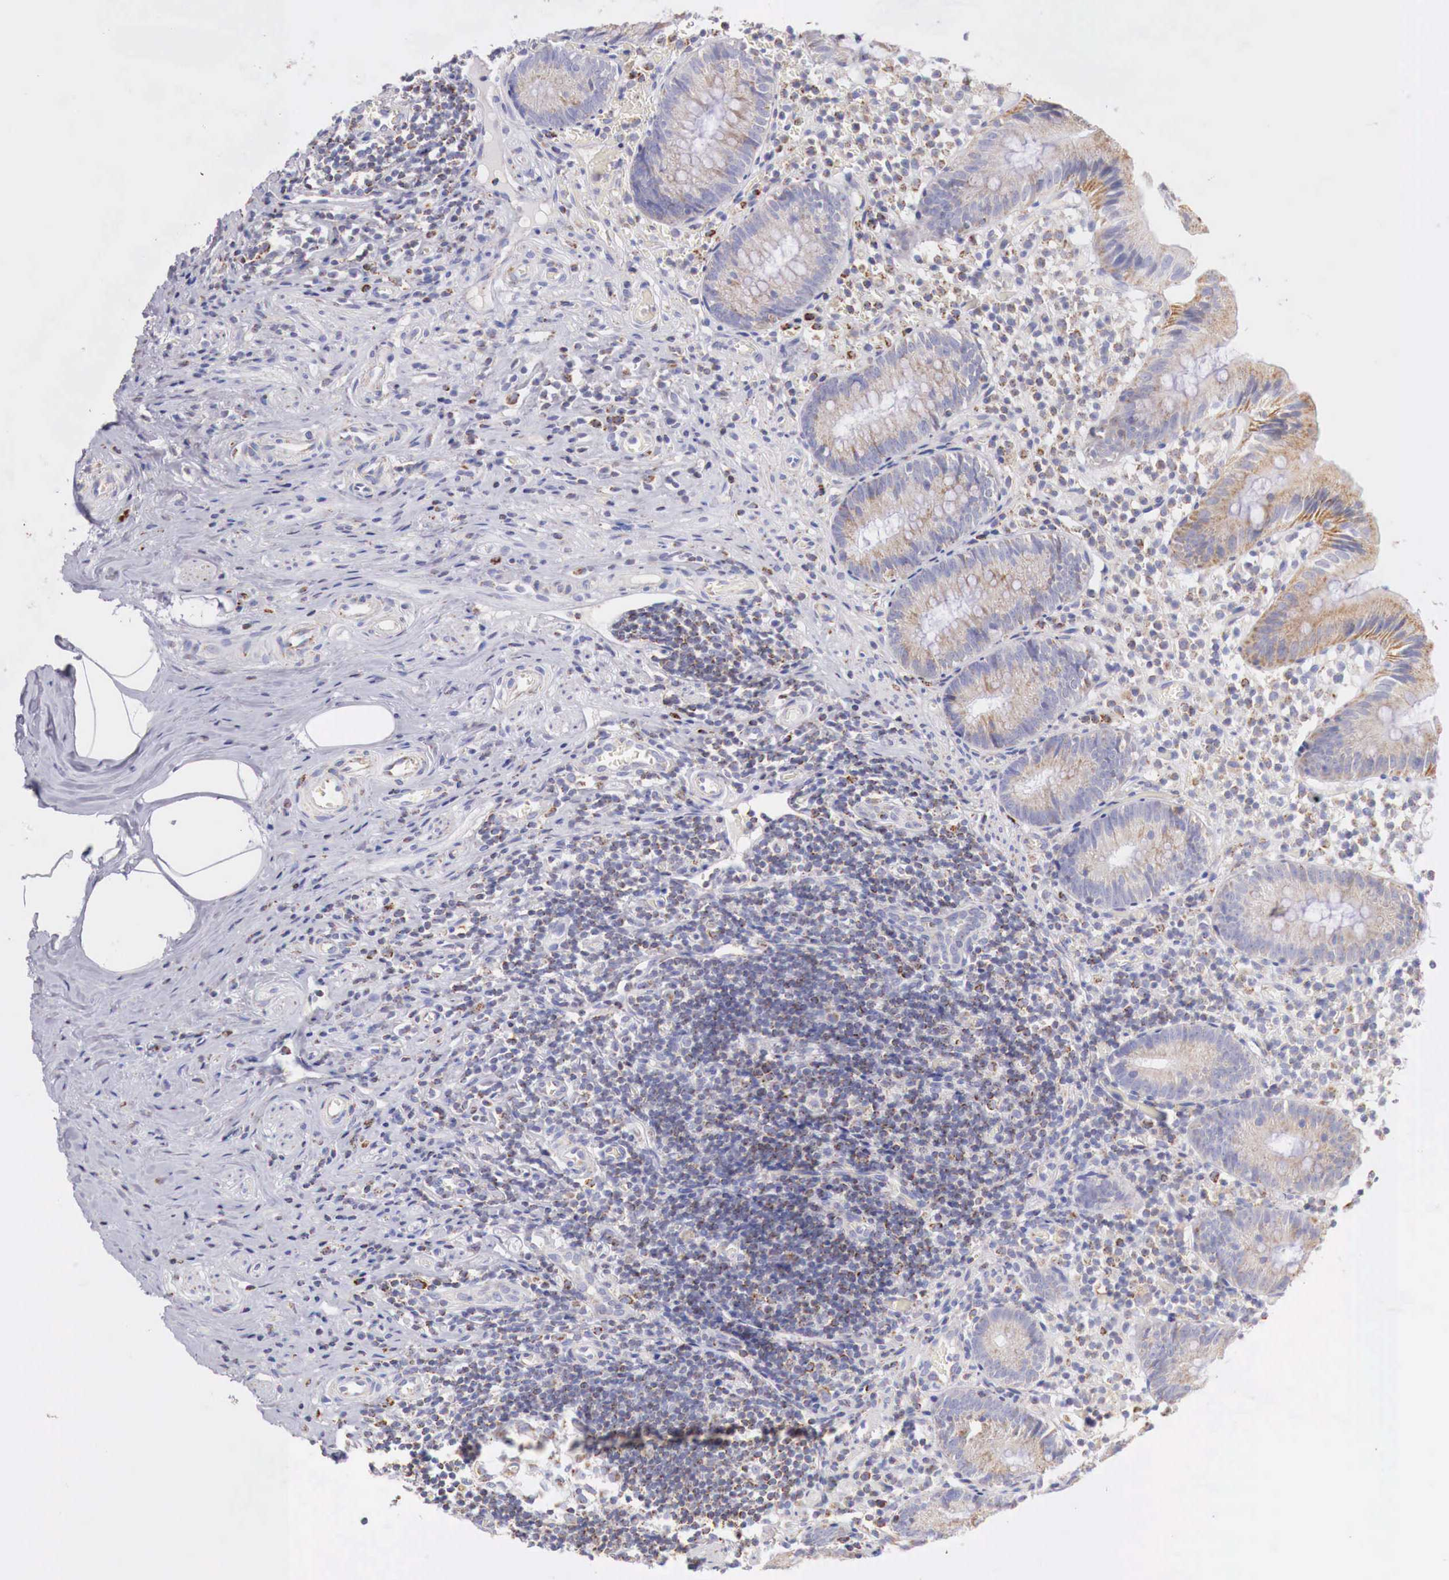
{"staining": {"intensity": "weak", "quantity": "25%-75%", "location": "cytoplasmic/membranous"}, "tissue": "appendix", "cell_type": "Glandular cells", "image_type": "normal", "snomed": [{"axis": "morphology", "description": "Normal tissue, NOS"}, {"axis": "topography", "description": "Appendix"}], "caption": "Glandular cells reveal weak cytoplasmic/membranous expression in approximately 25%-75% of cells in normal appendix.", "gene": "IDH3G", "patient": {"sex": "male", "age": 25}}